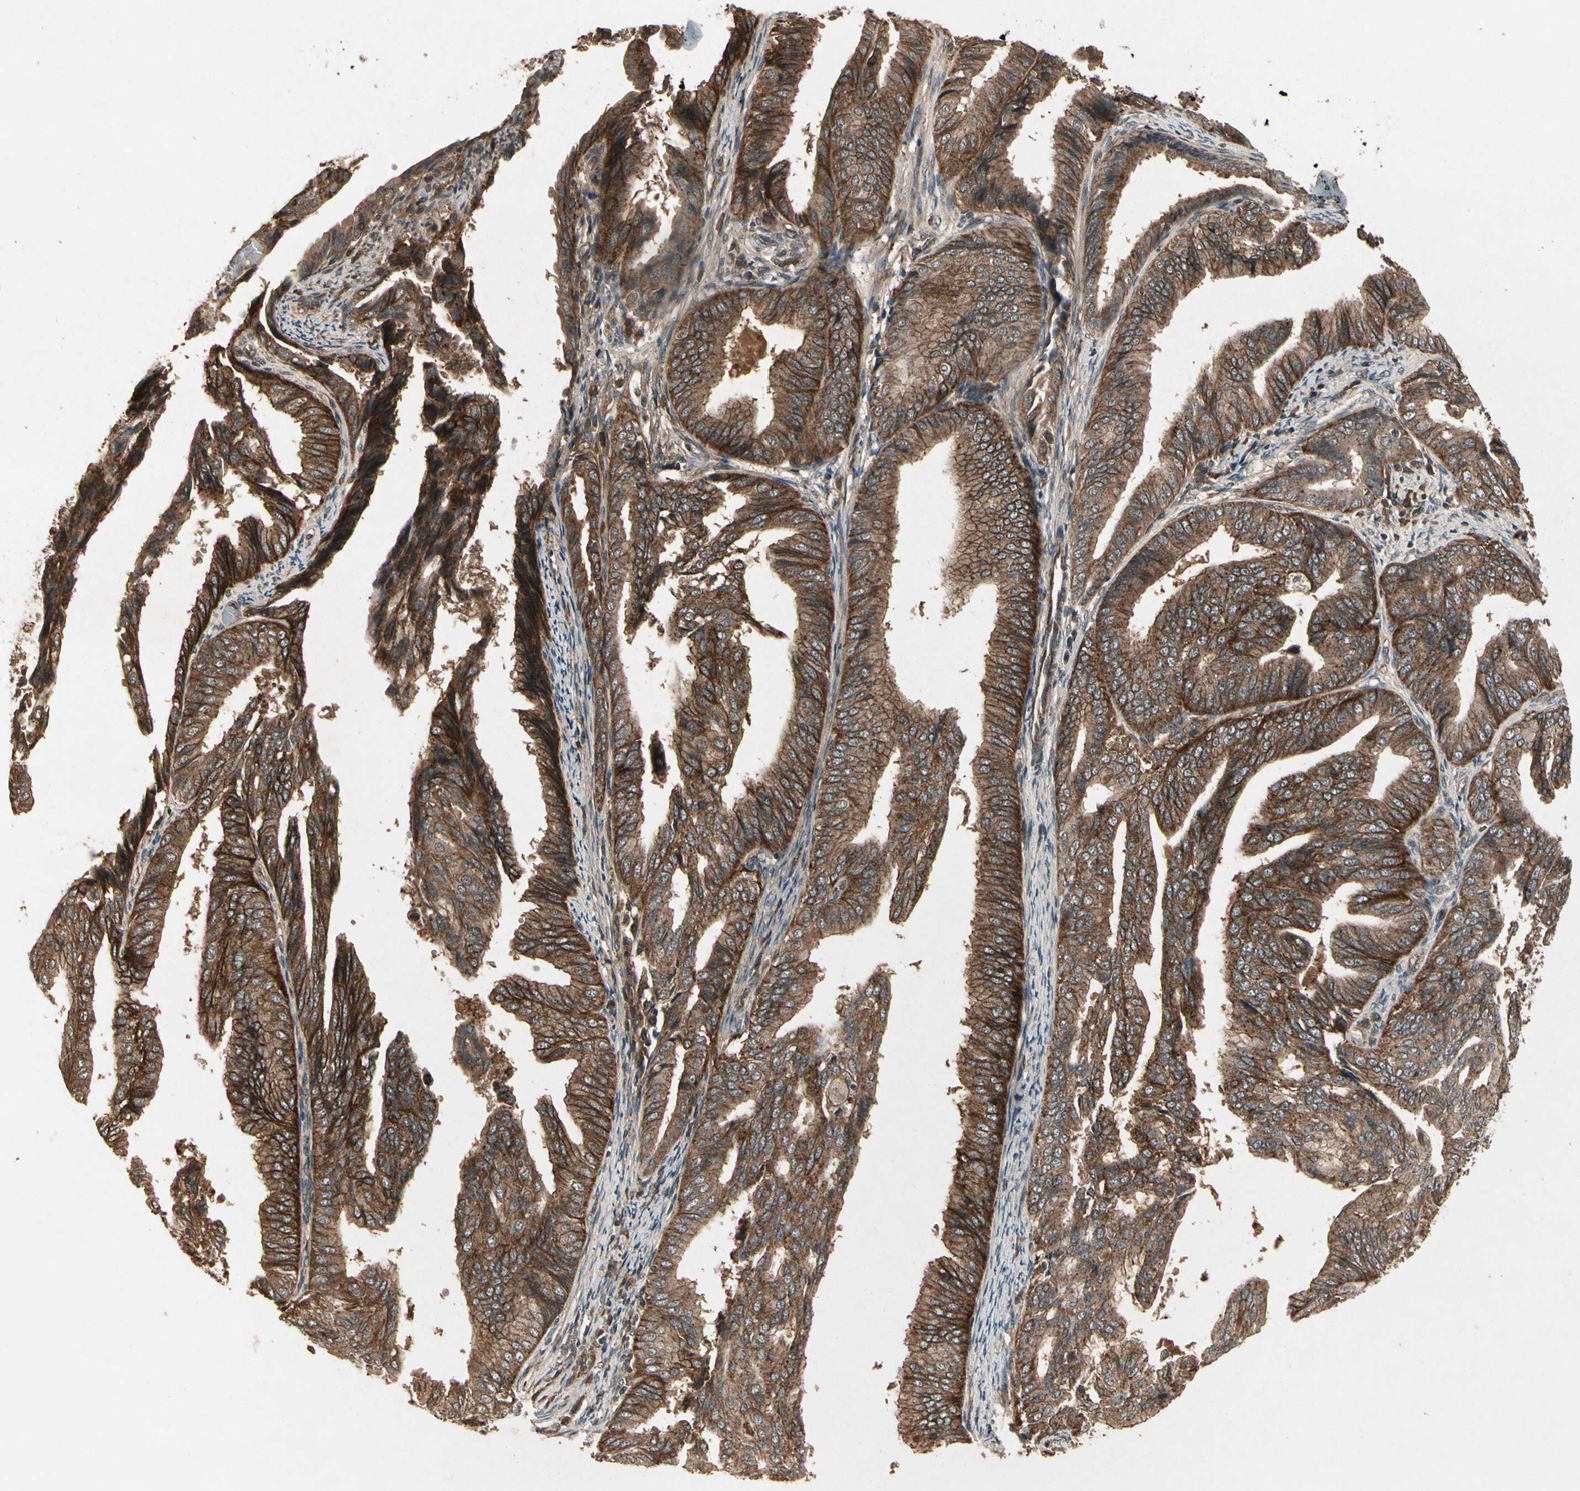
{"staining": {"intensity": "strong", "quantity": ">75%", "location": "cytoplasmic/membranous"}, "tissue": "endometrial cancer", "cell_type": "Tumor cells", "image_type": "cancer", "snomed": [{"axis": "morphology", "description": "Adenocarcinoma, NOS"}, {"axis": "topography", "description": "Endometrium"}], "caption": "A histopathology image of endometrial cancer (adenocarcinoma) stained for a protein exhibits strong cytoplasmic/membranous brown staining in tumor cells.", "gene": "FLOT1", "patient": {"sex": "female", "age": 58}}